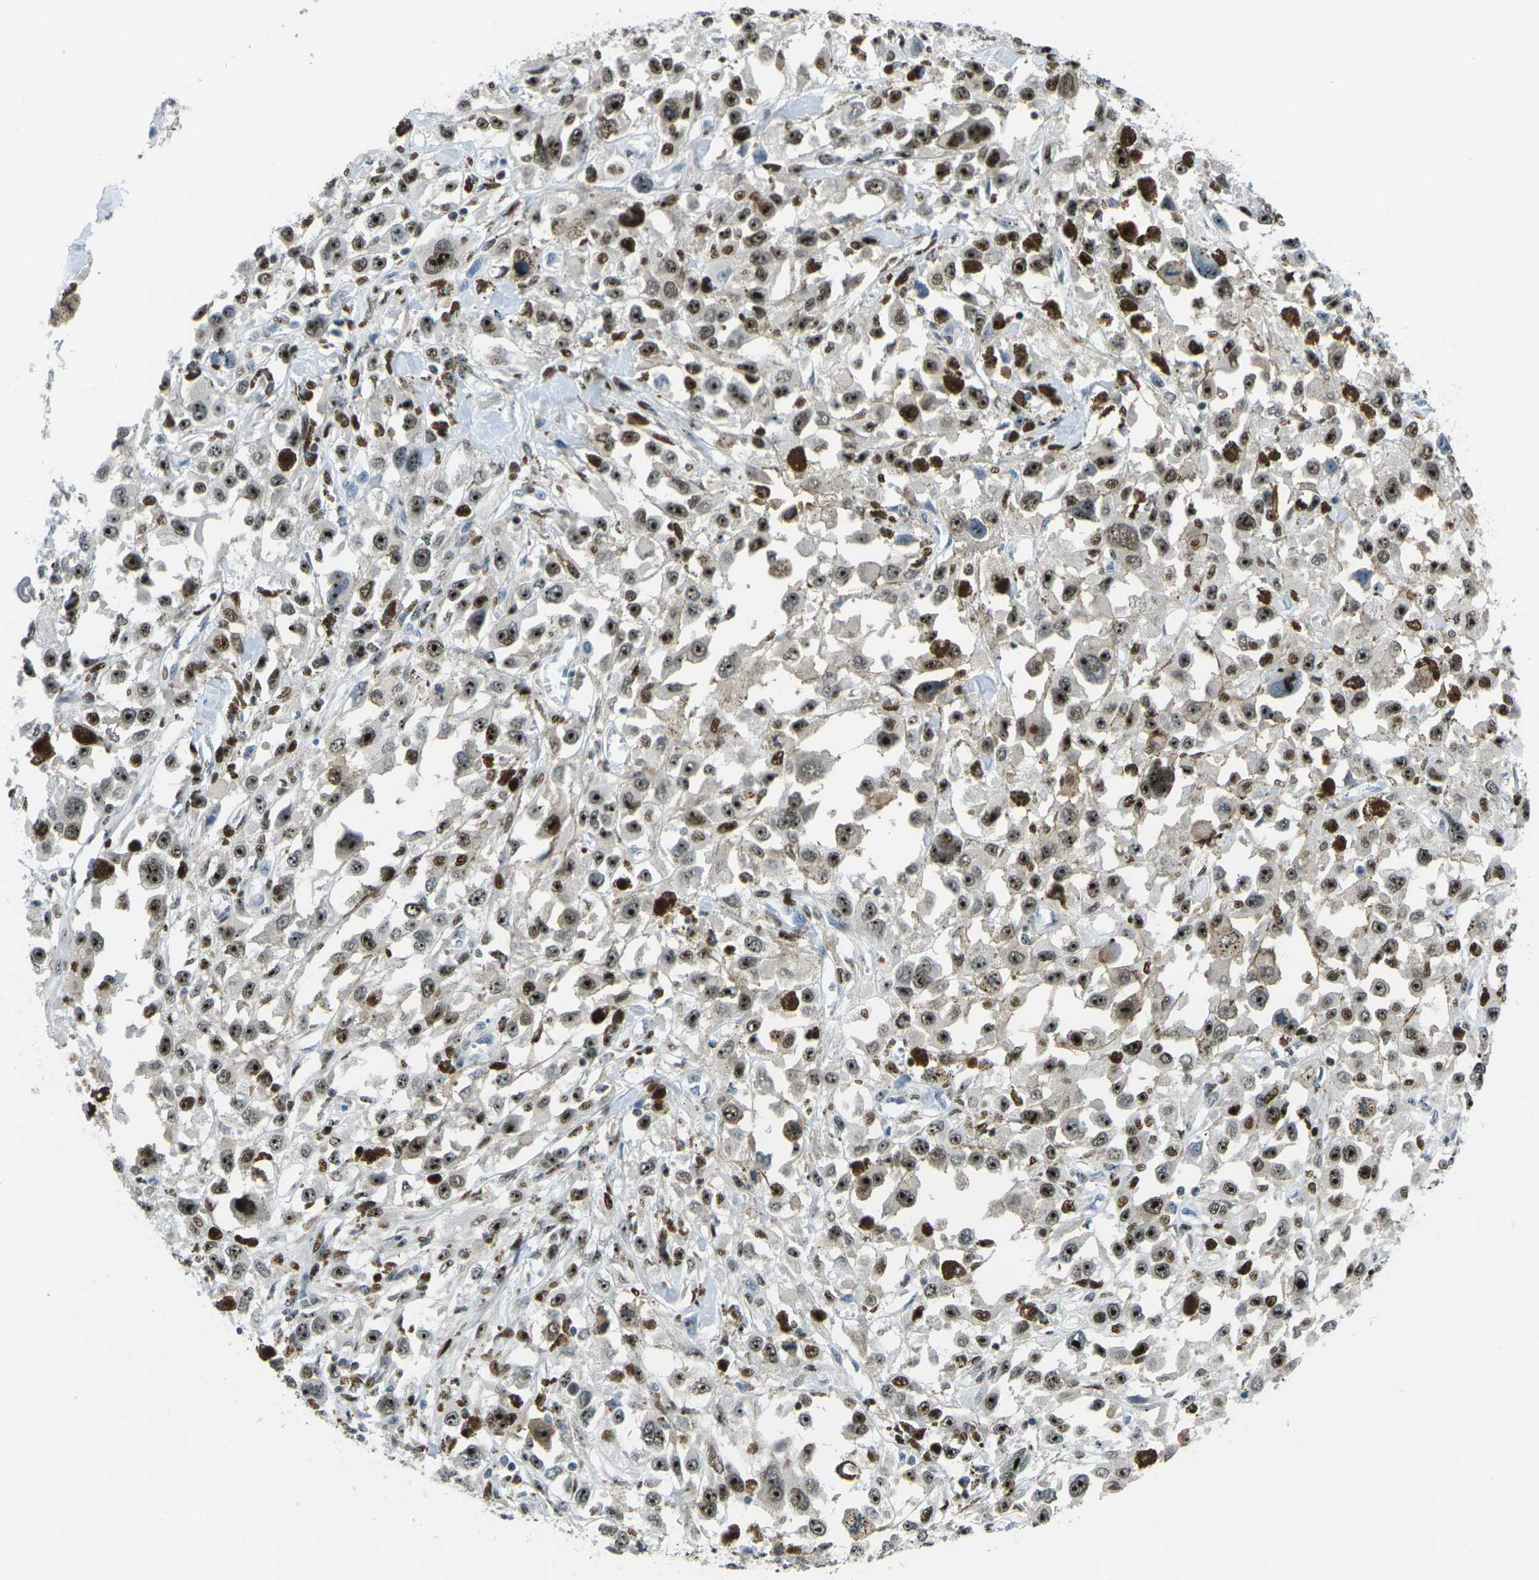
{"staining": {"intensity": "strong", "quantity": ">75%", "location": "nuclear"}, "tissue": "melanoma", "cell_type": "Tumor cells", "image_type": "cancer", "snomed": [{"axis": "morphology", "description": "Malignant melanoma, Metastatic site"}, {"axis": "topography", "description": "Lymph node"}], "caption": "Immunohistochemistry histopathology image of melanoma stained for a protein (brown), which exhibits high levels of strong nuclear staining in approximately >75% of tumor cells.", "gene": "UBE2C", "patient": {"sex": "male", "age": 59}}